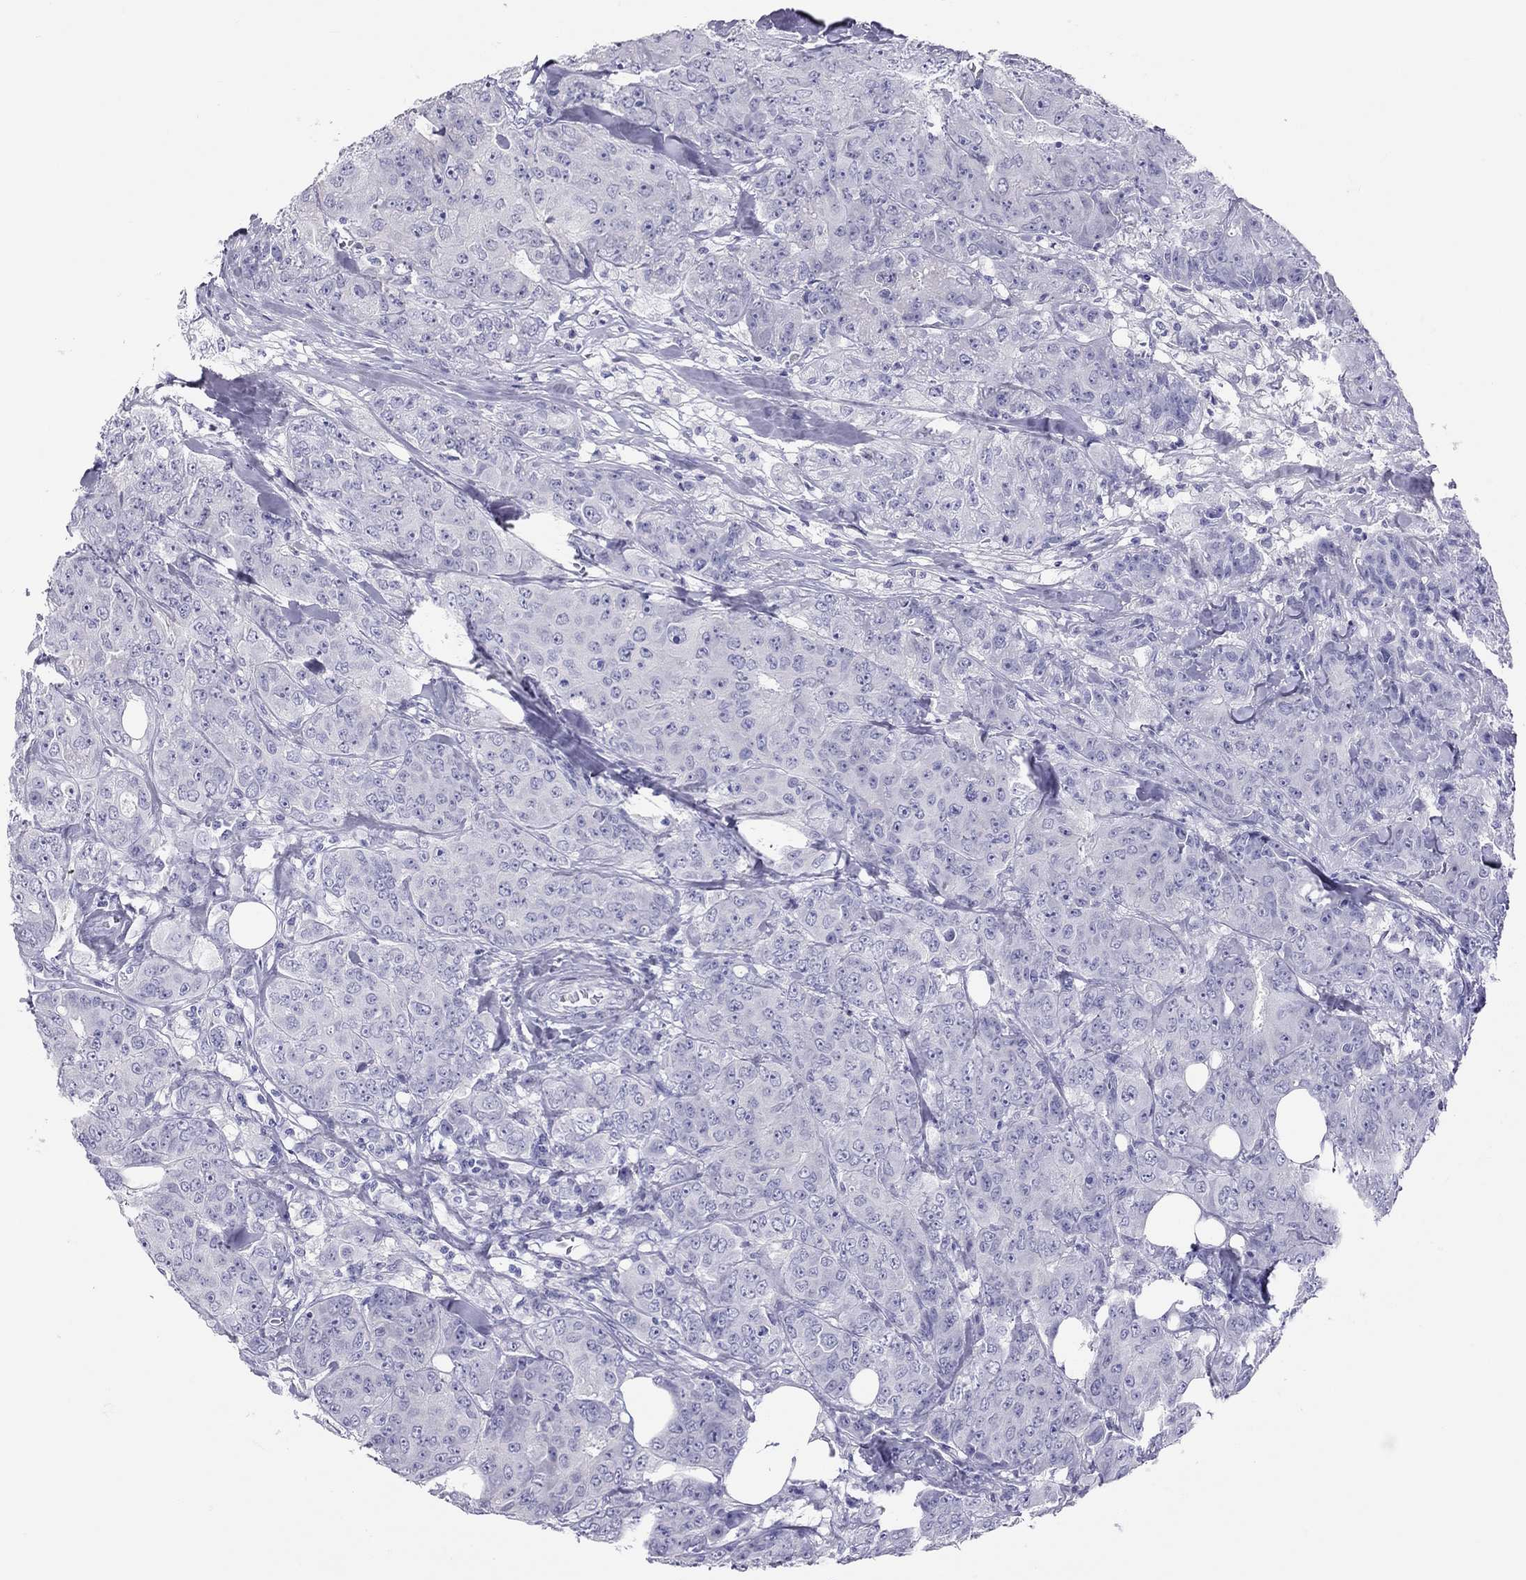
{"staining": {"intensity": "negative", "quantity": "none", "location": "none"}, "tissue": "breast cancer", "cell_type": "Tumor cells", "image_type": "cancer", "snomed": [{"axis": "morphology", "description": "Duct carcinoma"}, {"axis": "topography", "description": "Breast"}], "caption": "Micrograph shows no protein expression in tumor cells of infiltrating ductal carcinoma (breast) tissue.", "gene": "PSMB11", "patient": {"sex": "female", "age": 43}}